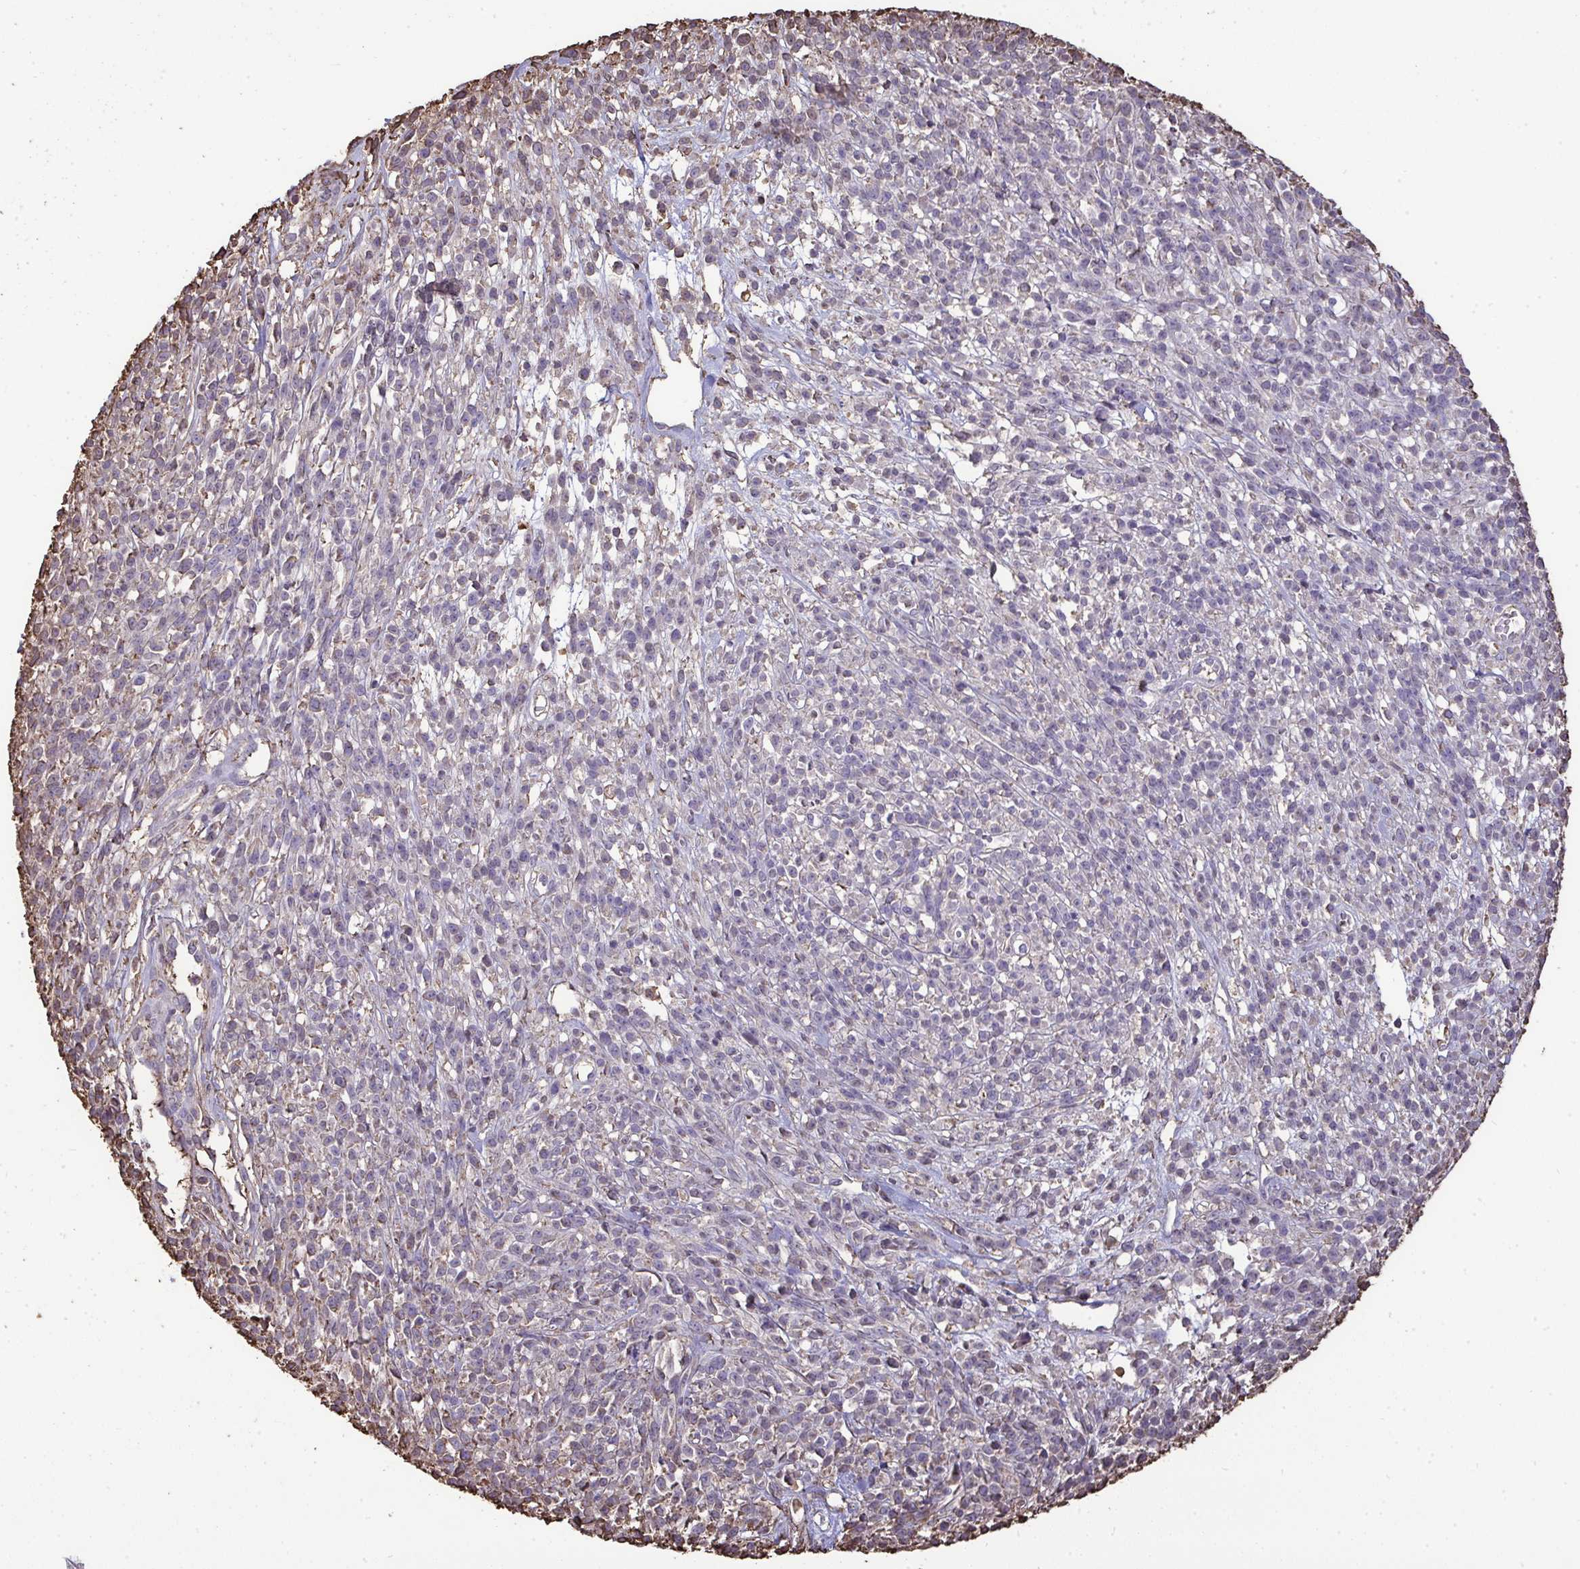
{"staining": {"intensity": "negative", "quantity": "none", "location": "none"}, "tissue": "melanoma", "cell_type": "Tumor cells", "image_type": "cancer", "snomed": [{"axis": "morphology", "description": "Malignant melanoma, NOS"}, {"axis": "topography", "description": "Skin"}, {"axis": "topography", "description": "Skin of trunk"}], "caption": "Tumor cells are negative for brown protein staining in malignant melanoma.", "gene": "ANXA5", "patient": {"sex": "male", "age": 74}}